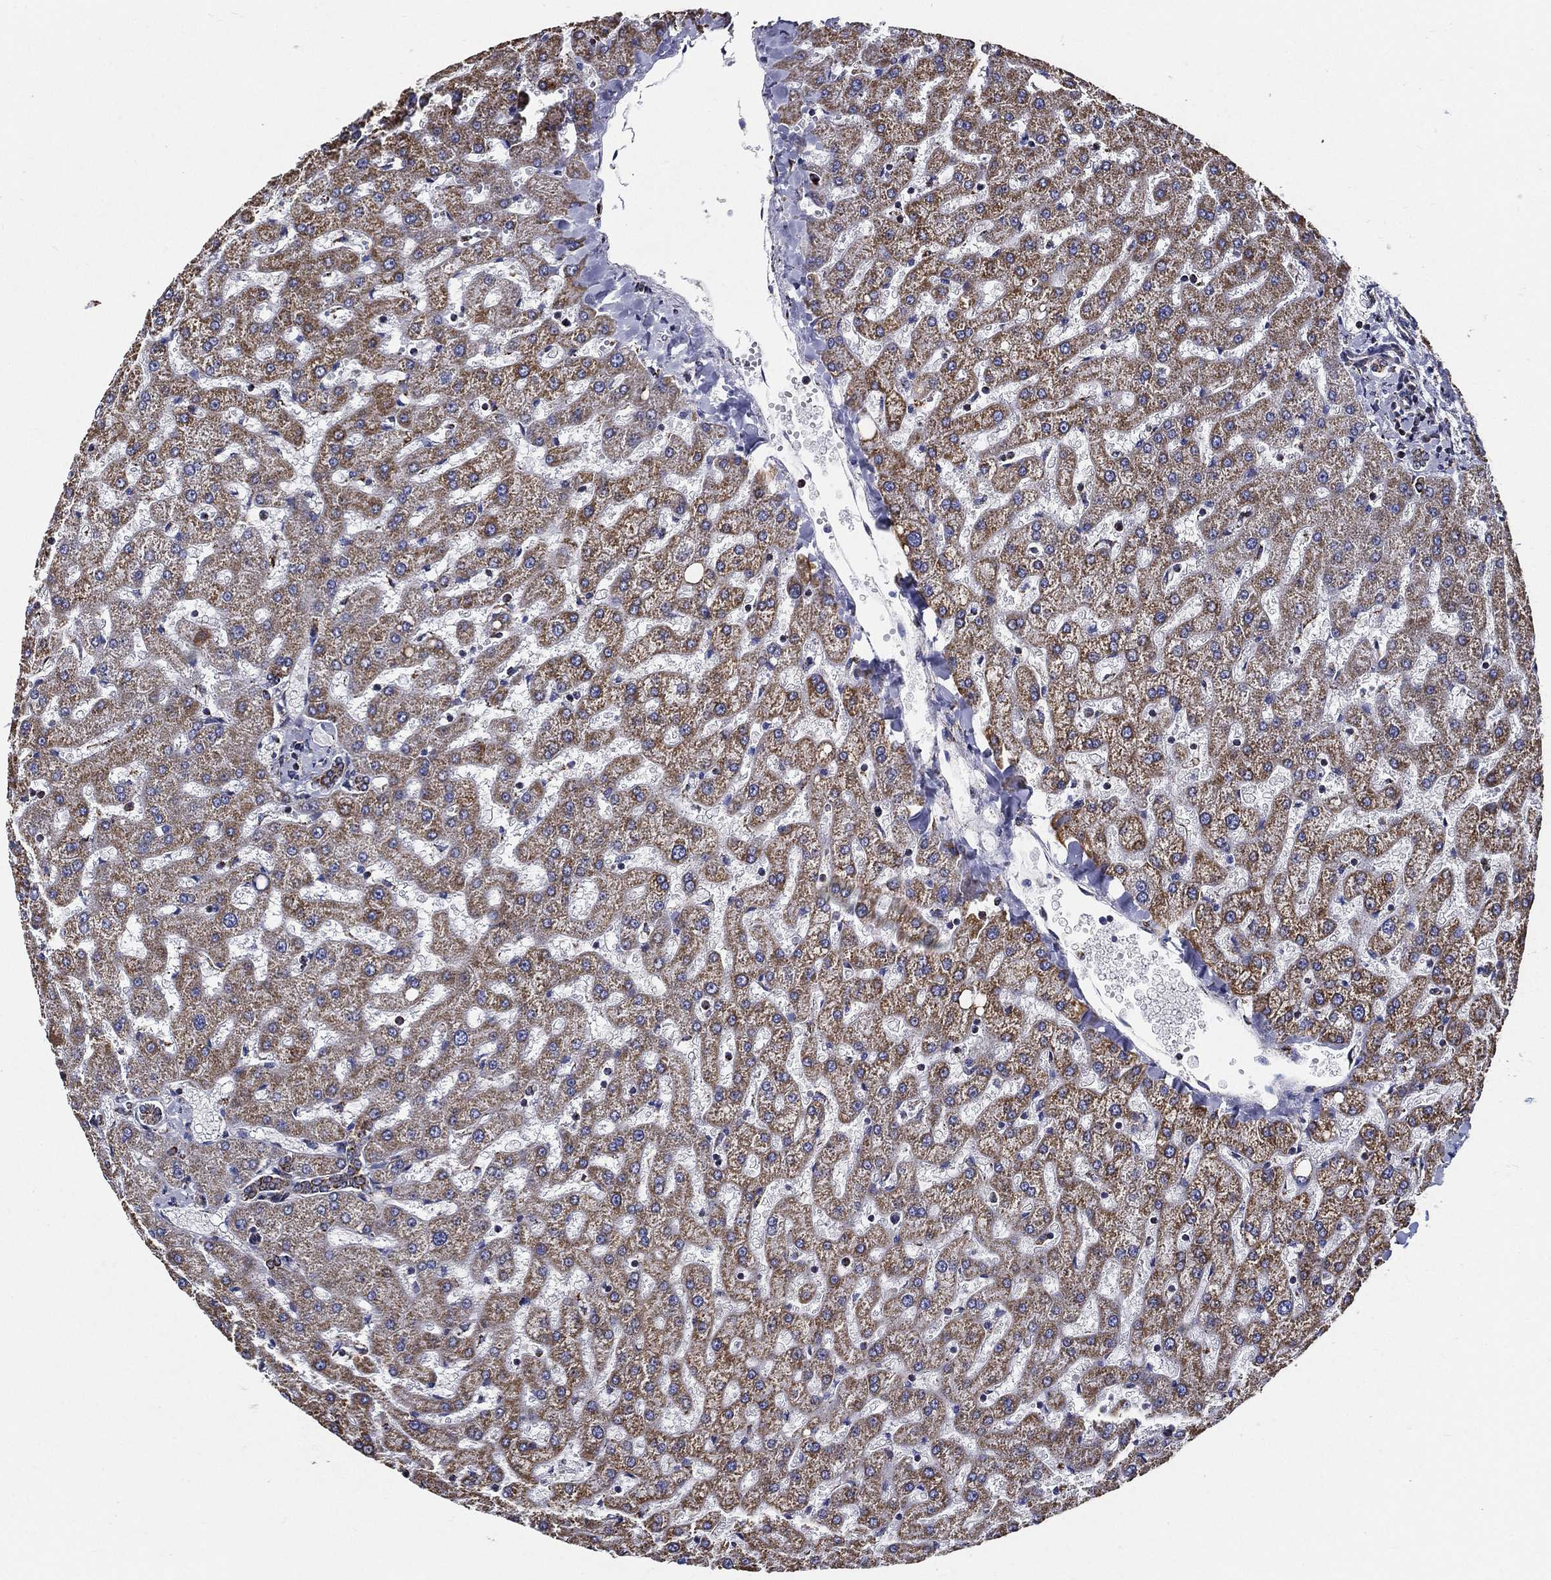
{"staining": {"intensity": "negative", "quantity": "none", "location": "none"}, "tissue": "liver", "cell_type": "Cholangiocytes", "image_type": "normal", "snomed": [{"axis": "morphology", "description": "Normal tissue, NOS"}, {"axis": "topography", "description": "Liver"}], "caption": "DAB (3,3'-diaminobenzidine) immunohistochemical staining of normal liver reveals no significant staining in cholangiocytes.", "gene": "NDUFAB1", "patient": {"sex": "female", "age": 50}}